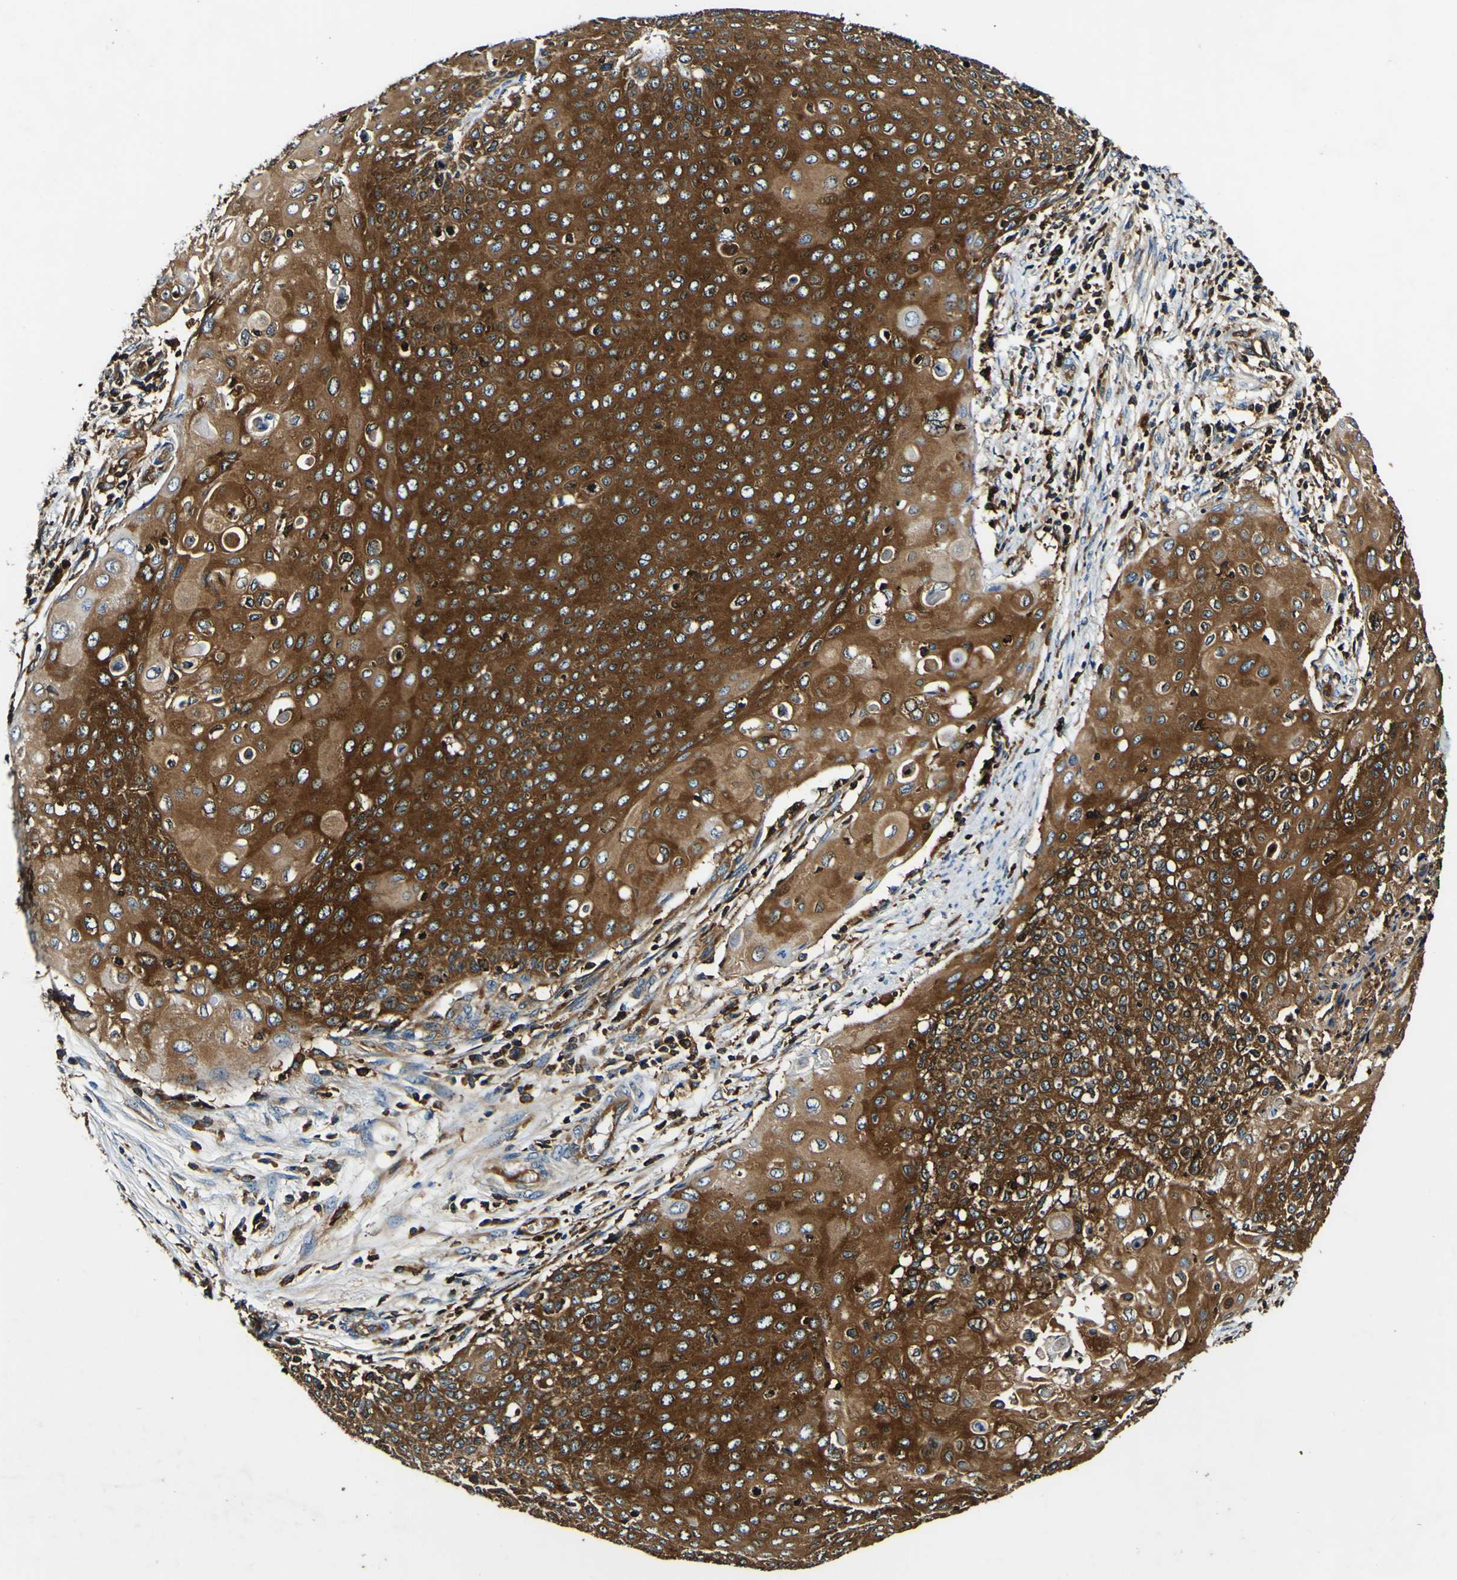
{"staining": {"intensity": "strong", "quantity": ">75%", "location": "cytoplasmic/membranous"}, "tissue": "cervical cancer", "cell_type": "Tumor cells", "image_type": "cancer", "snomed": [{"axis": "morphology", "description": "Squamous cell carcinoma, NOS"}, {"axis": "topography", "description": "Cervix"}], "caption": "High-power microscopy captured an immunohistochemistry micrograph of cervical cancer (squamous cell carcinoma), revealing strong cytoplasmic/membranous staining in about >75% of tumor cells.", "gene": "RHOT2", "patient": {"sex": "female", "age": 39}}